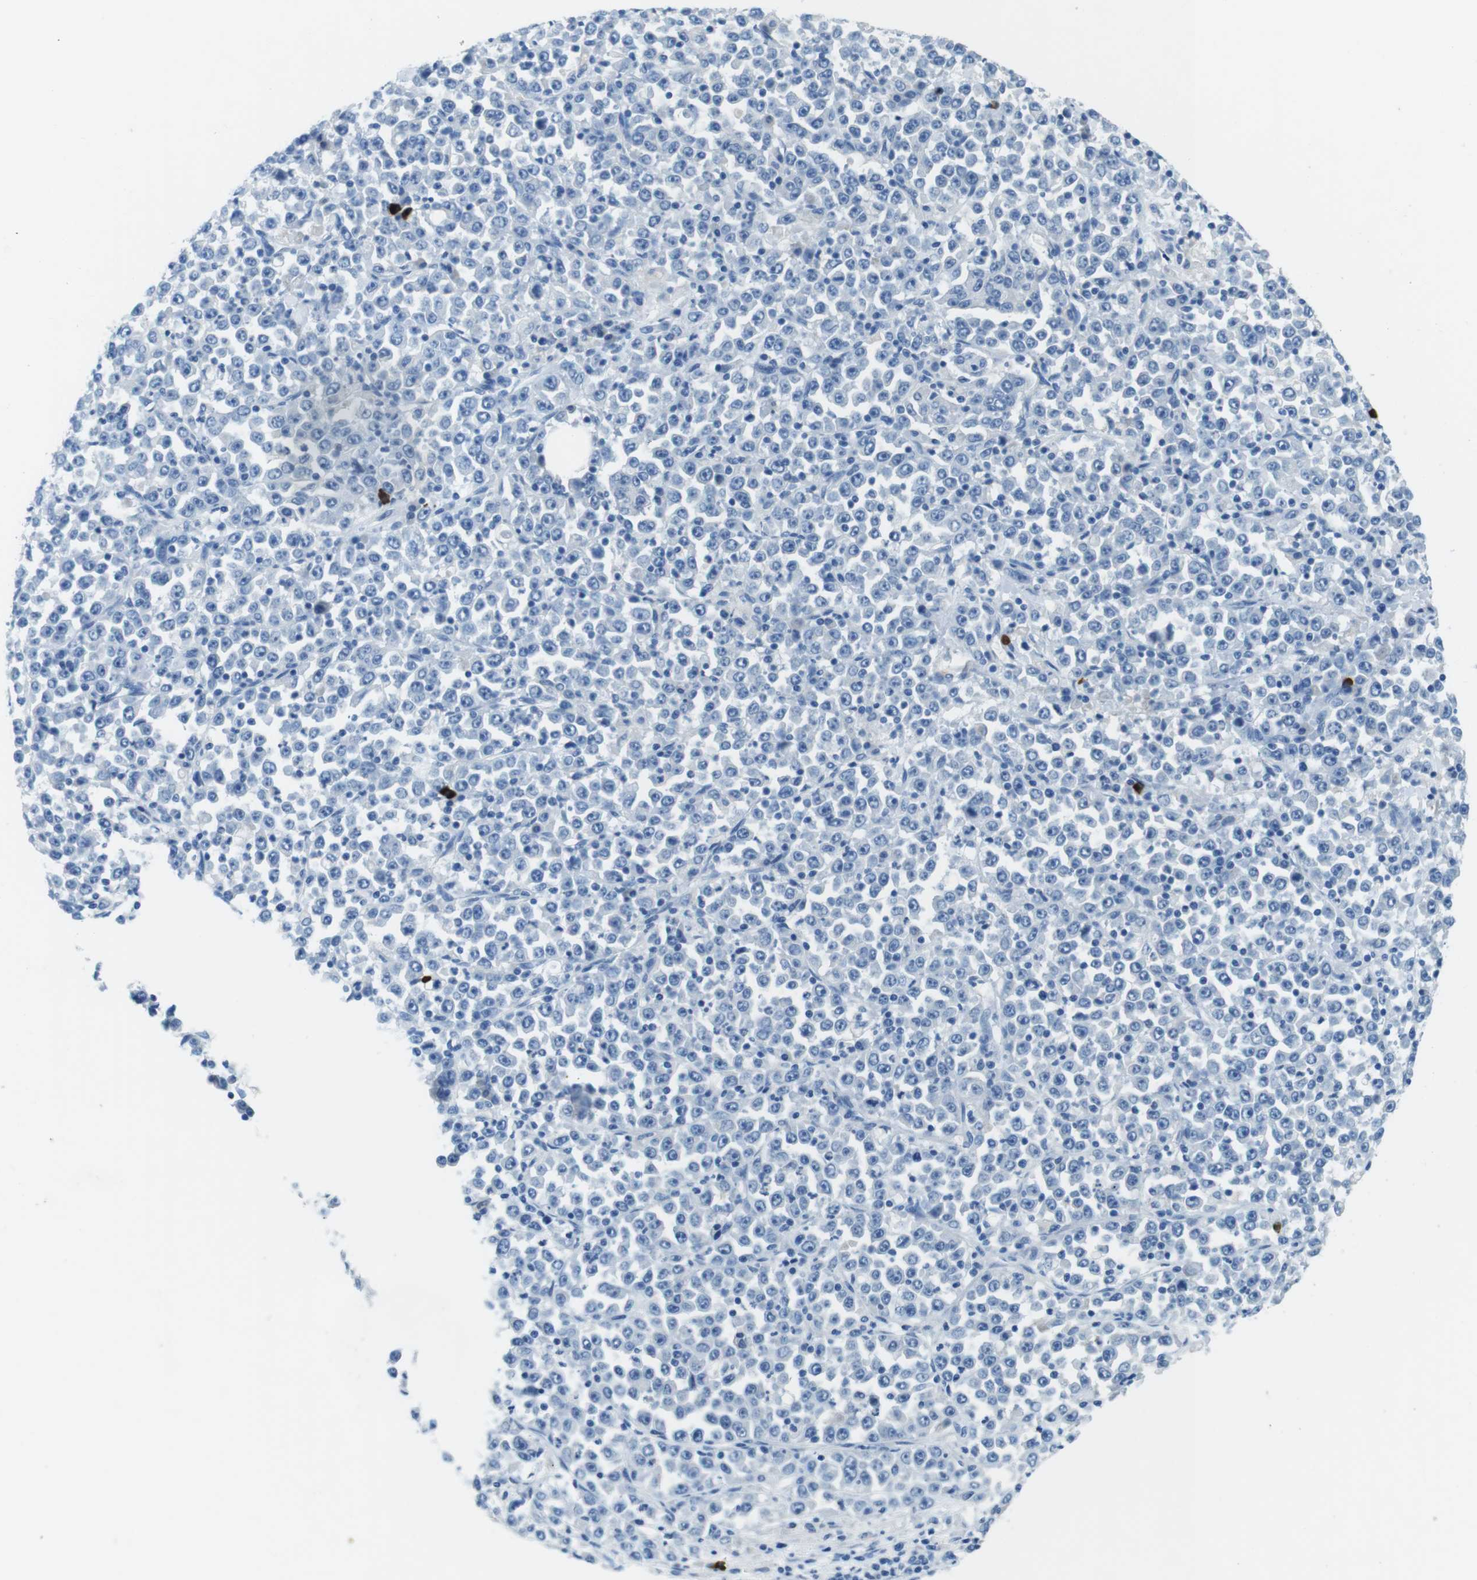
{"staining": {"intensity": "negative", "quantity": "none", "location": "none"}, "tissue": "stomach cancer", "cell_type": "Tumor cells", "image_type": "cancer", "snomed": [{"axis": "morphology", "description": "Normal tissue, NOS"}, {"axis": "morphology", "description": "Adenocarcinoma, NOS"}, {"axis": "topography", "description": "Stomach, upper"}, {"axis": "topography", "description": "Stomach"}], "caption": "Immunohistochemical staining of stomach adenocarcinoma displays no significant staining in tumor cells.", "gene": "SLC35A3", "patient": {"sex": "male", "age": 59}}